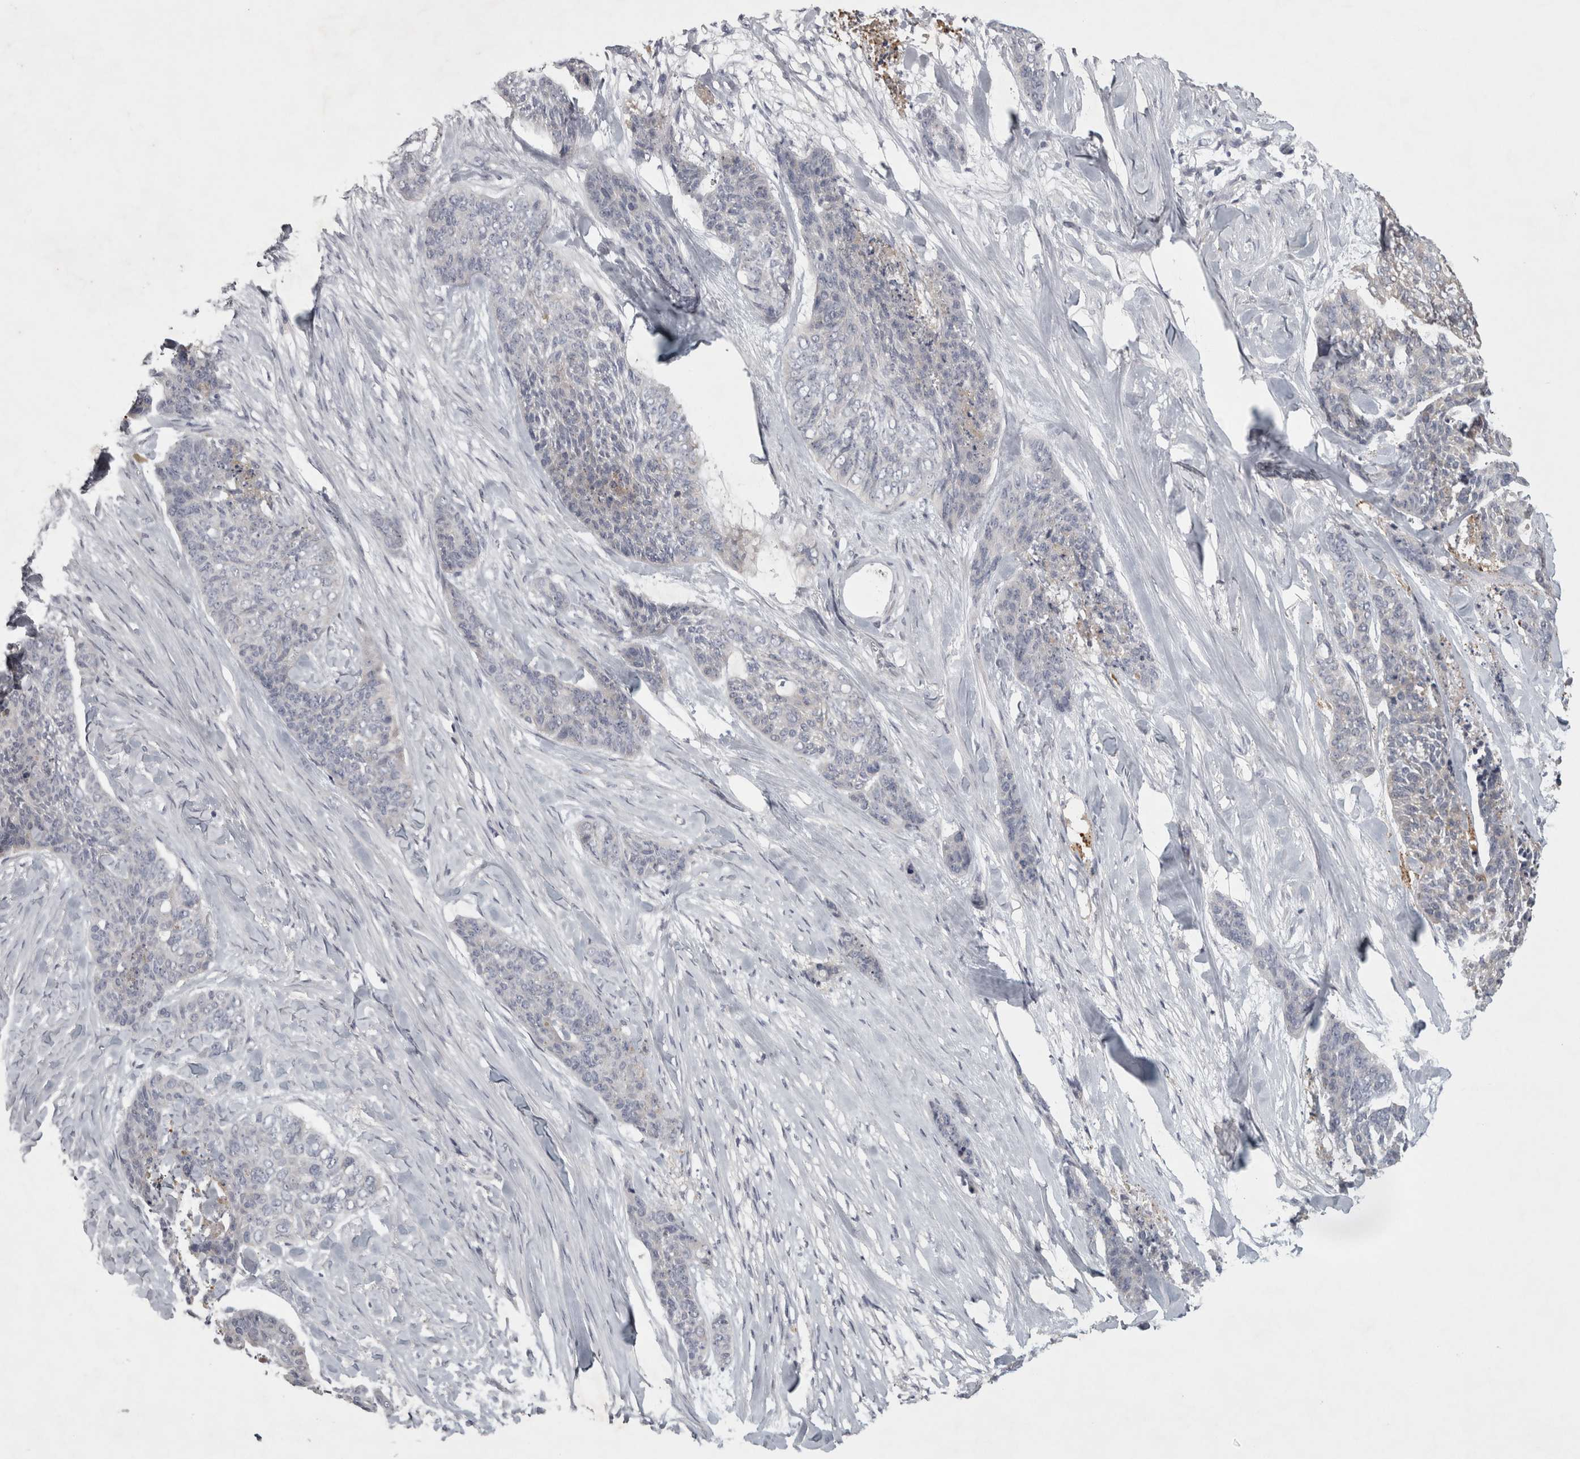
{"staining": {"intensity": "weak", "quantity": "<25%", "location": "cytoplasmic/membranous"}, "tissue": "skin cancer", "cell_type": "Tumor cells", "image_type": "cancer", "snomed": [{"axis": "morphology", "description": "Basal cell carcinoma"}, {"axis": "topography", "description": "Skin"}], "caption": "There is no significant staining in tumor cells of basal cell carcinoma (skin).", "gene": "ENPP7", "patient": {"sex": "female", "age": 64}}